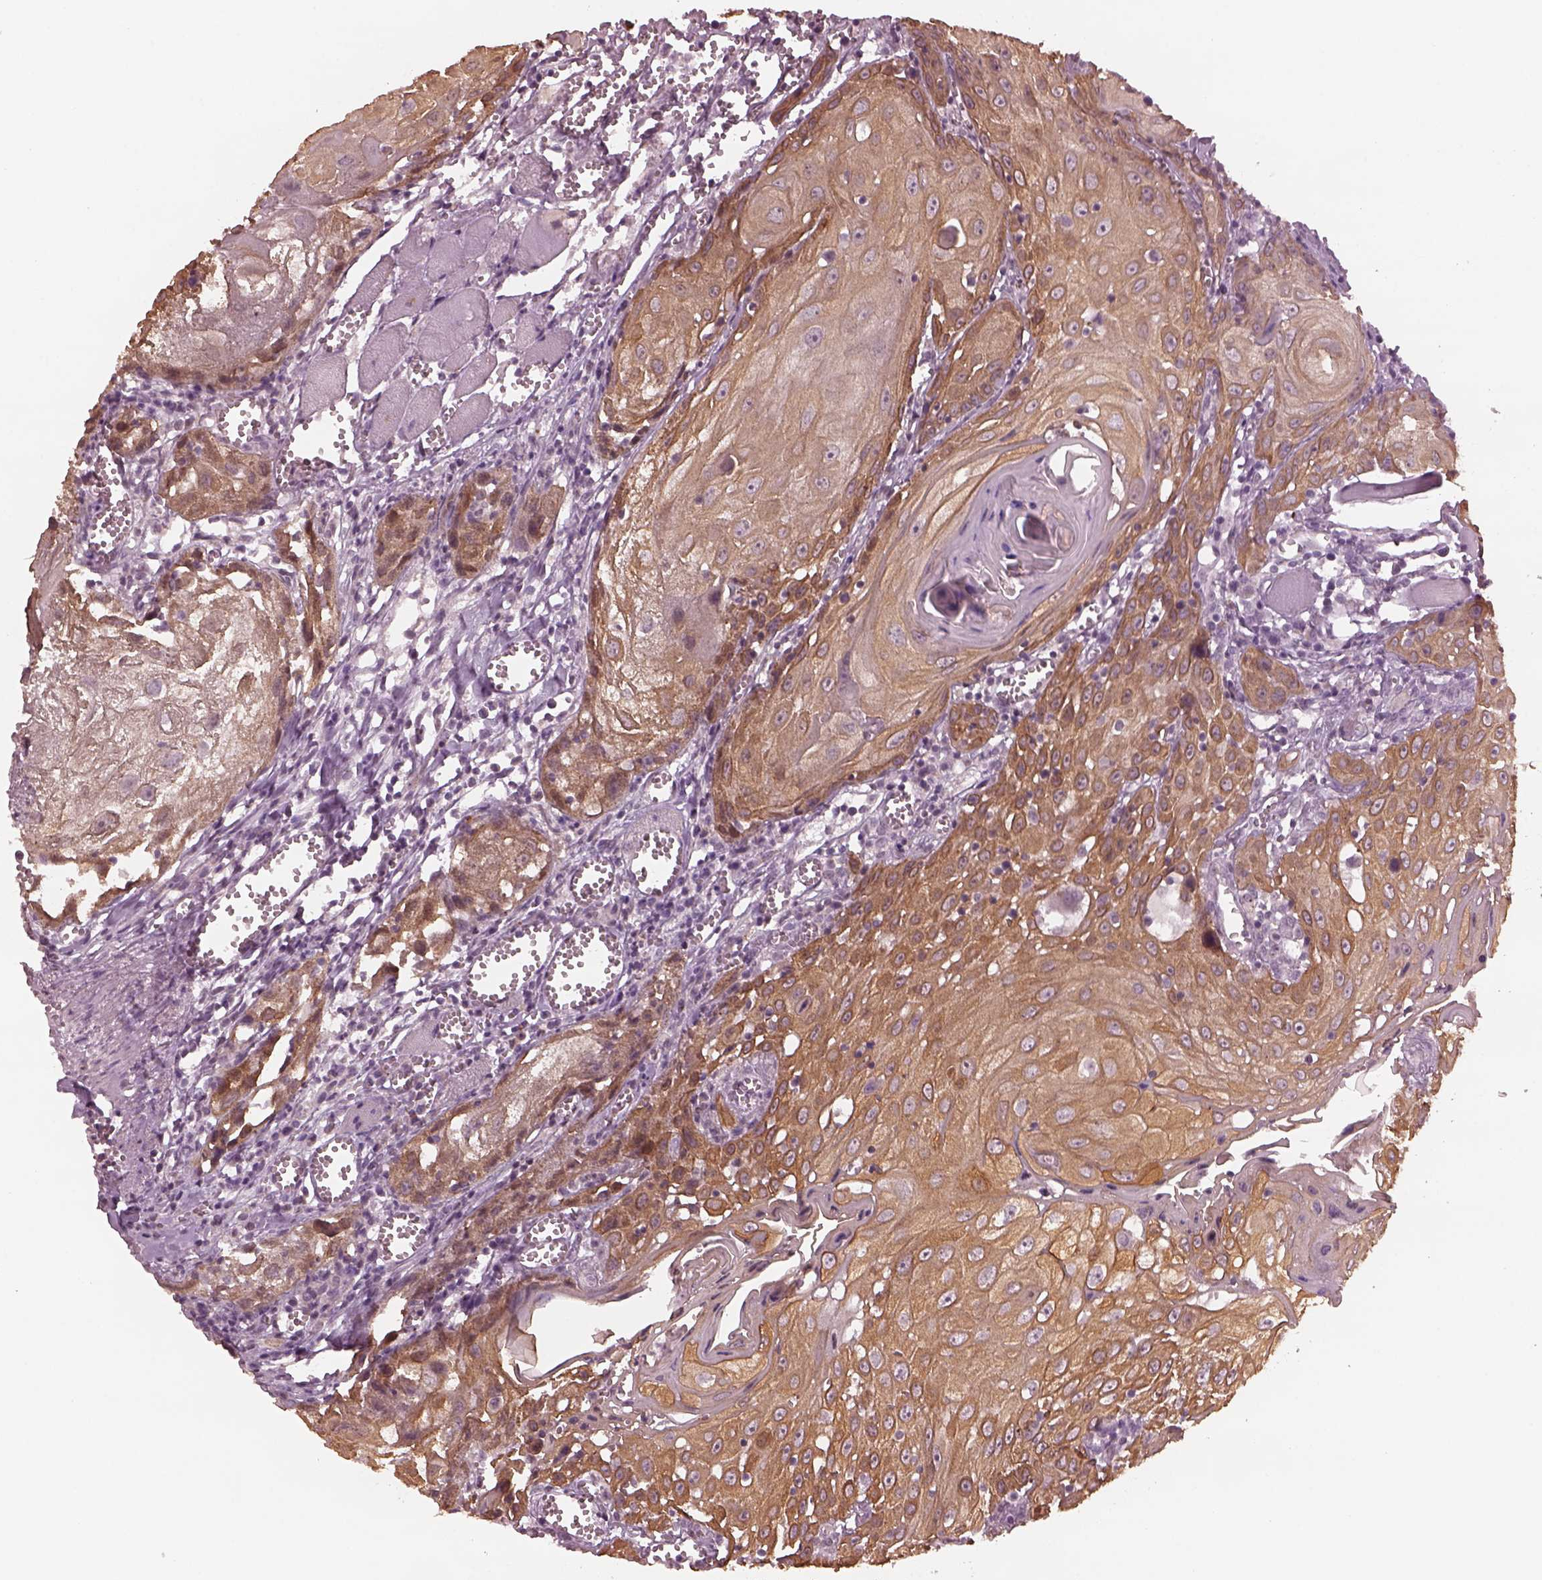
{"staining": {"intensity": "moderate", "quantity": ">75%", "location": "cytoplasmic/membranous"}, "tissue": "head and neck cancer", "cell_type": "Tumor cells", "image_type": "cancer", "snomed": [{"axis": "morphology", "description": "Squamous cell carcinoma, NOS"}, {"axis": "topography", "description": "Head-Neck"}], "caption": "Human squamous cell carcinoma (head and neck) stained with a protein marker demonstrates moderate staining in tumor cells.", "gene": "KRT79", "patient": {"sex": "female", "age": 80}}